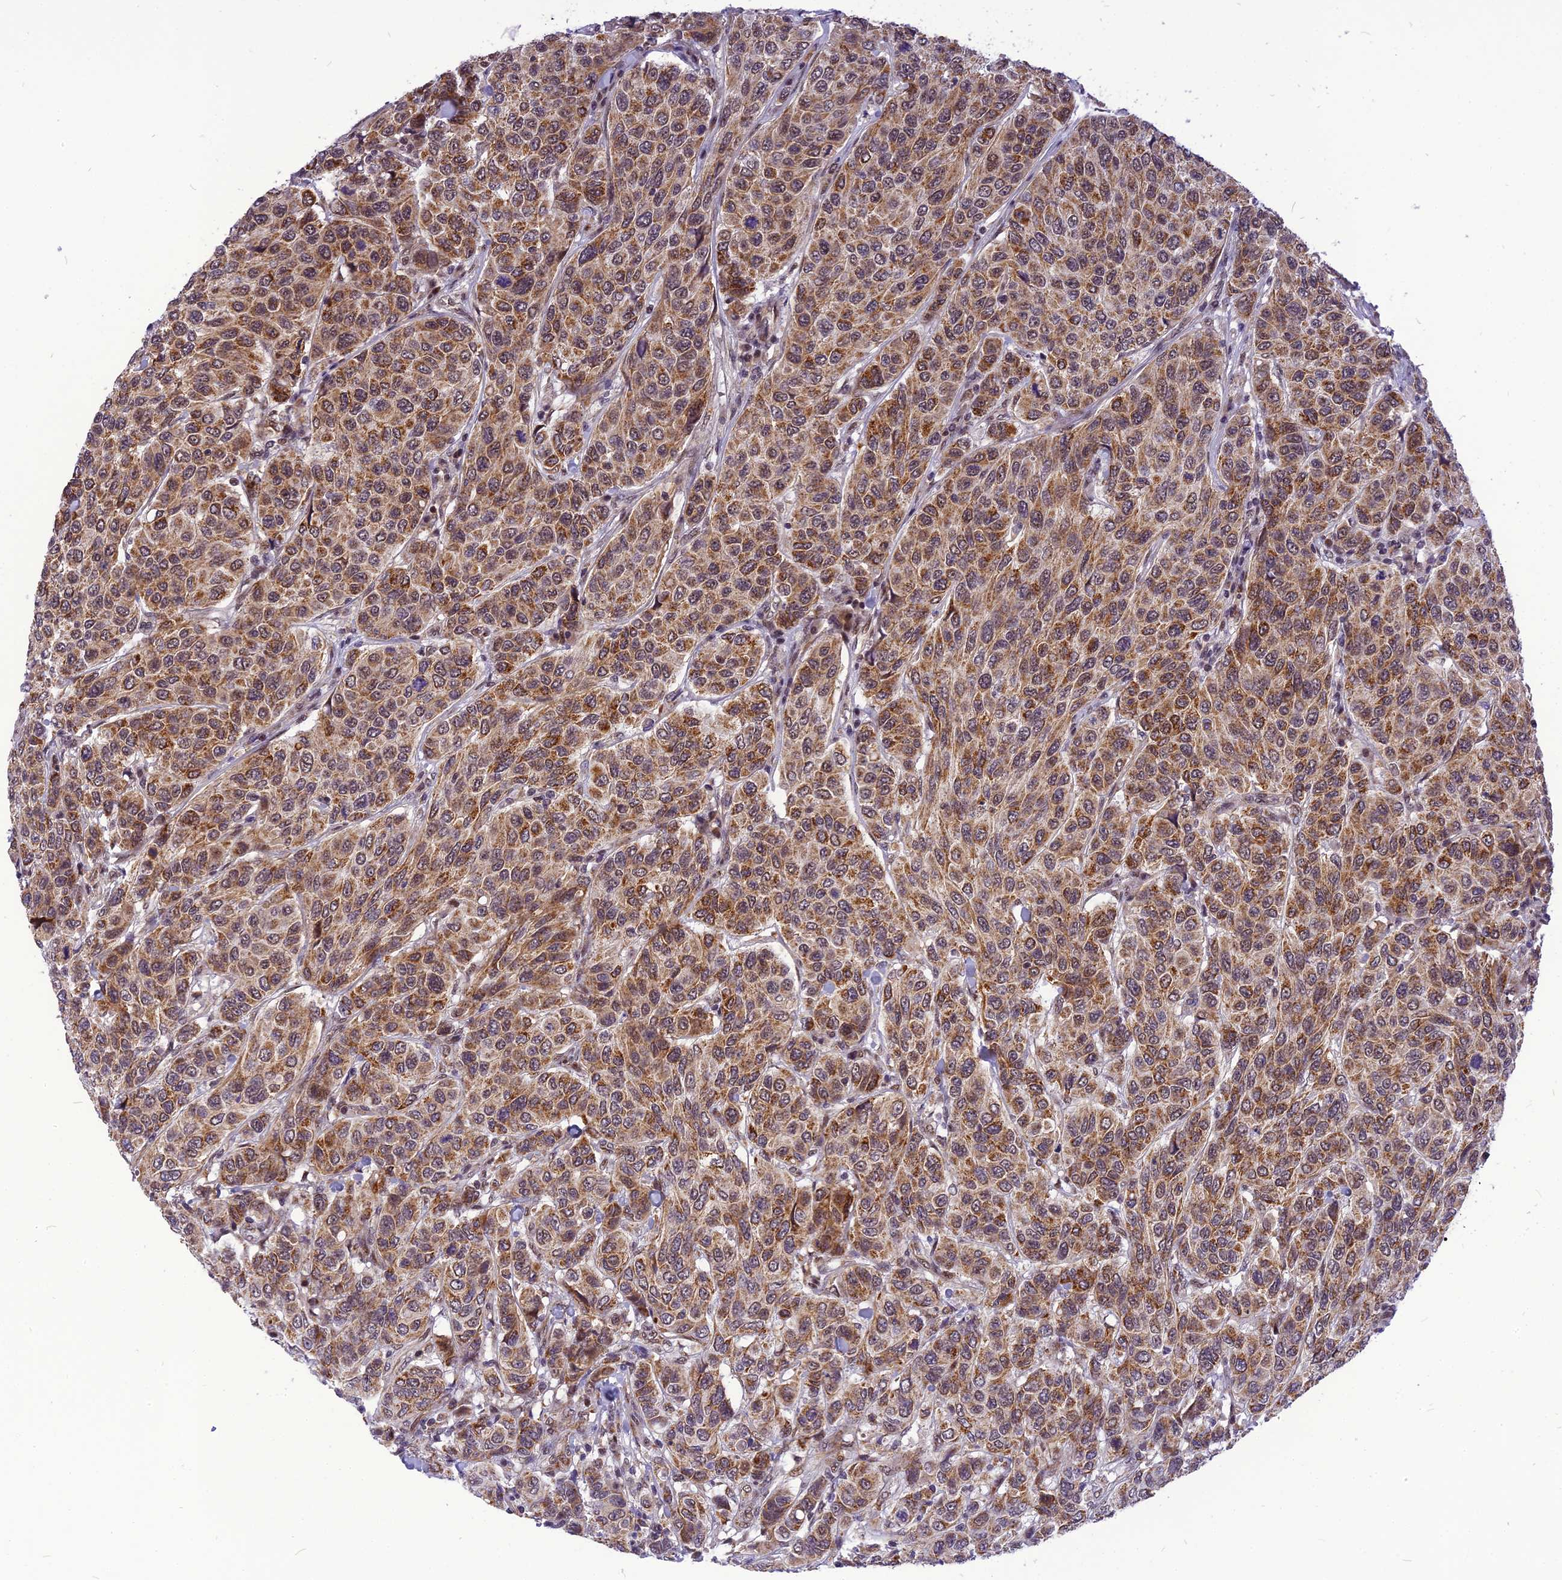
{"staining": {"intensity": "moderate", "quantity": ">75%", "location": "cytoplasmic/membranous"}, "tissue": "breast cancer", "cell_type": "Tumor cells", "image_type": "cancer", "snomed": [{"axis": "morphology", "description": "Duct carcinoma"}, {"axis": "topography", "description": "Breast"}], "caption": "Breast cancer tissue exhibits moderate cytoplasmic/membranous positivity in about >75% of tumor cells, visualized by immunohistochemistry.", "gene": "CMC1", "patient": {"sex": "female", "age": 55}}